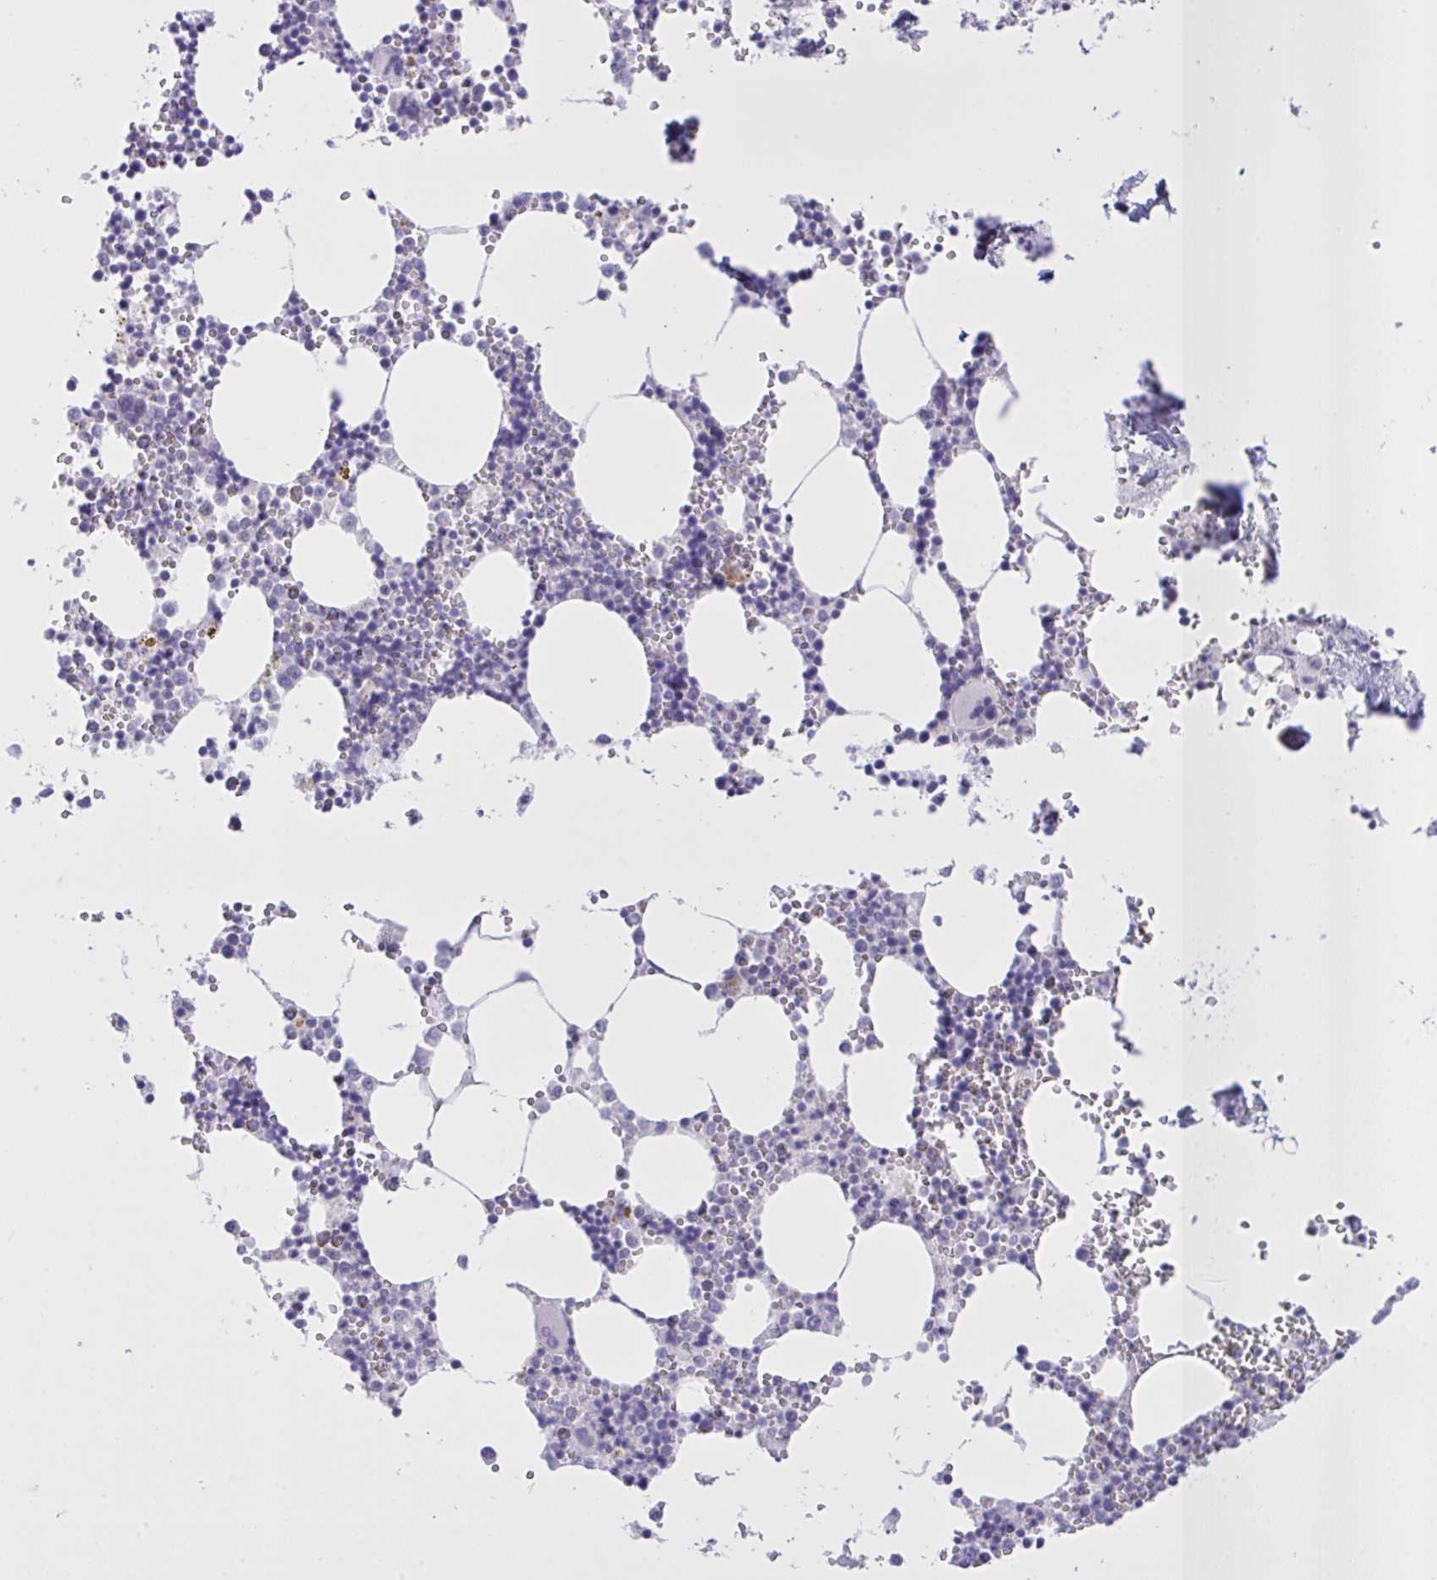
{"staining": {"intensity": "strong", "quantity": "<25%", "location": "cytoplasmic/membranous"}, "tissue": "bone marrow", "cell_type": "Hematopoietic cells", "image_type": "normal", "snomed": [{"axis": "morphology", "description": "Normal tissue, NOS"}, {"axis": "topography", "description": "Bone marrow"}], "caption": "The micrograph exhibits immunohistochemical staining of benign bone marrow. There is strong cytoplasmic/membranous staining is identified in about <25% of hematopoietic cells.", "gene": "SPAG1", "patient": {"sex": "male", "age": 54}}